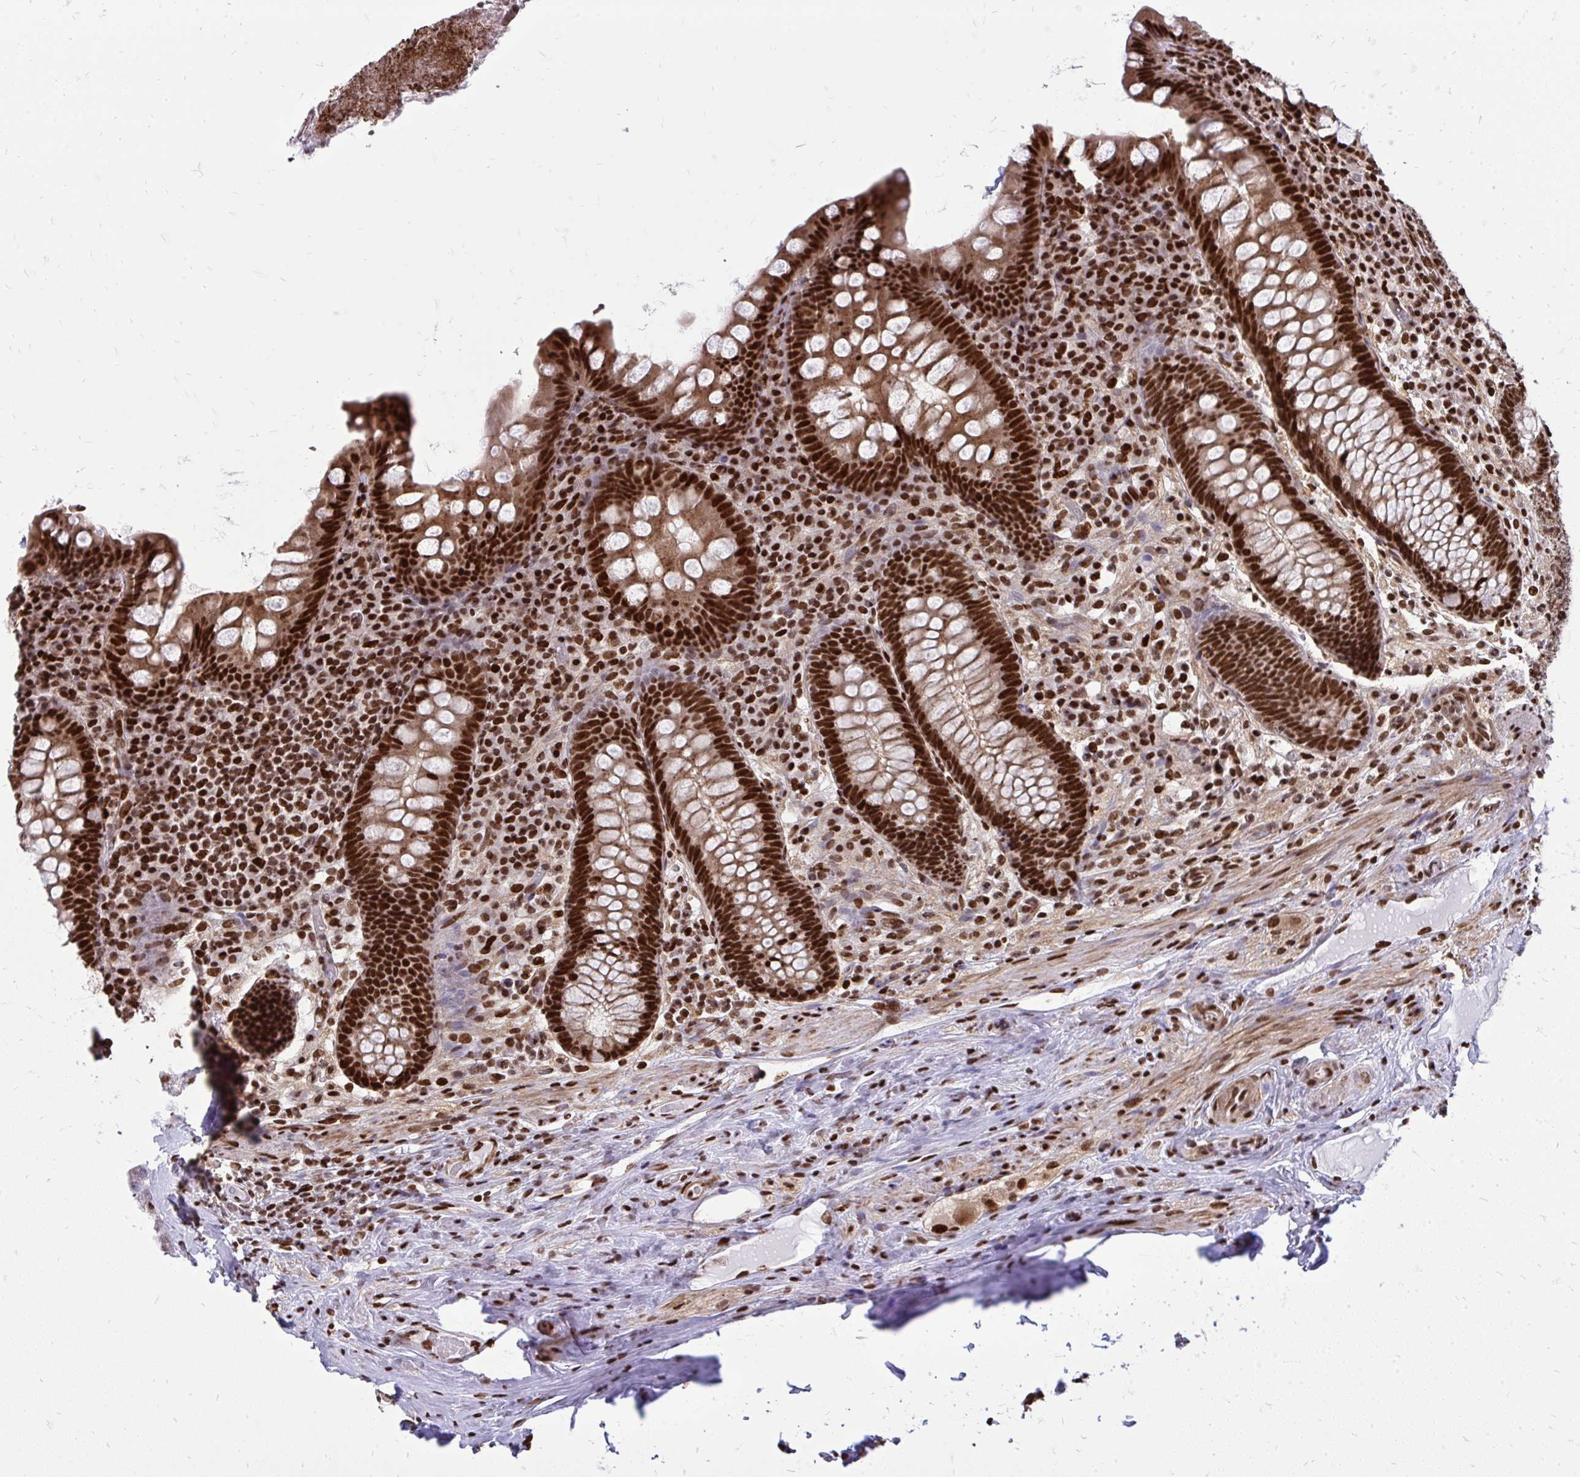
{"staining": {"intensity": "strong", "quantity": ">75%", "location": "nuclear"}, "tissue": "appendix", "cell_type": "Glandular cells", "image_type": "normal", "snomed": [{"axis": "morphology", "description": "Normal tissue, NOS"}, {"axis": "topography", "description": "Appendix"}], "caption": "High-power microscopy captured an IHC photomicrograph of normal appendix, revealing strong nuclear positivity in about >75% of glandular cells. Nuclei are stained in blue.", "gene": "TBL1Y", "patient": {"sex": "male", "age": 71}}